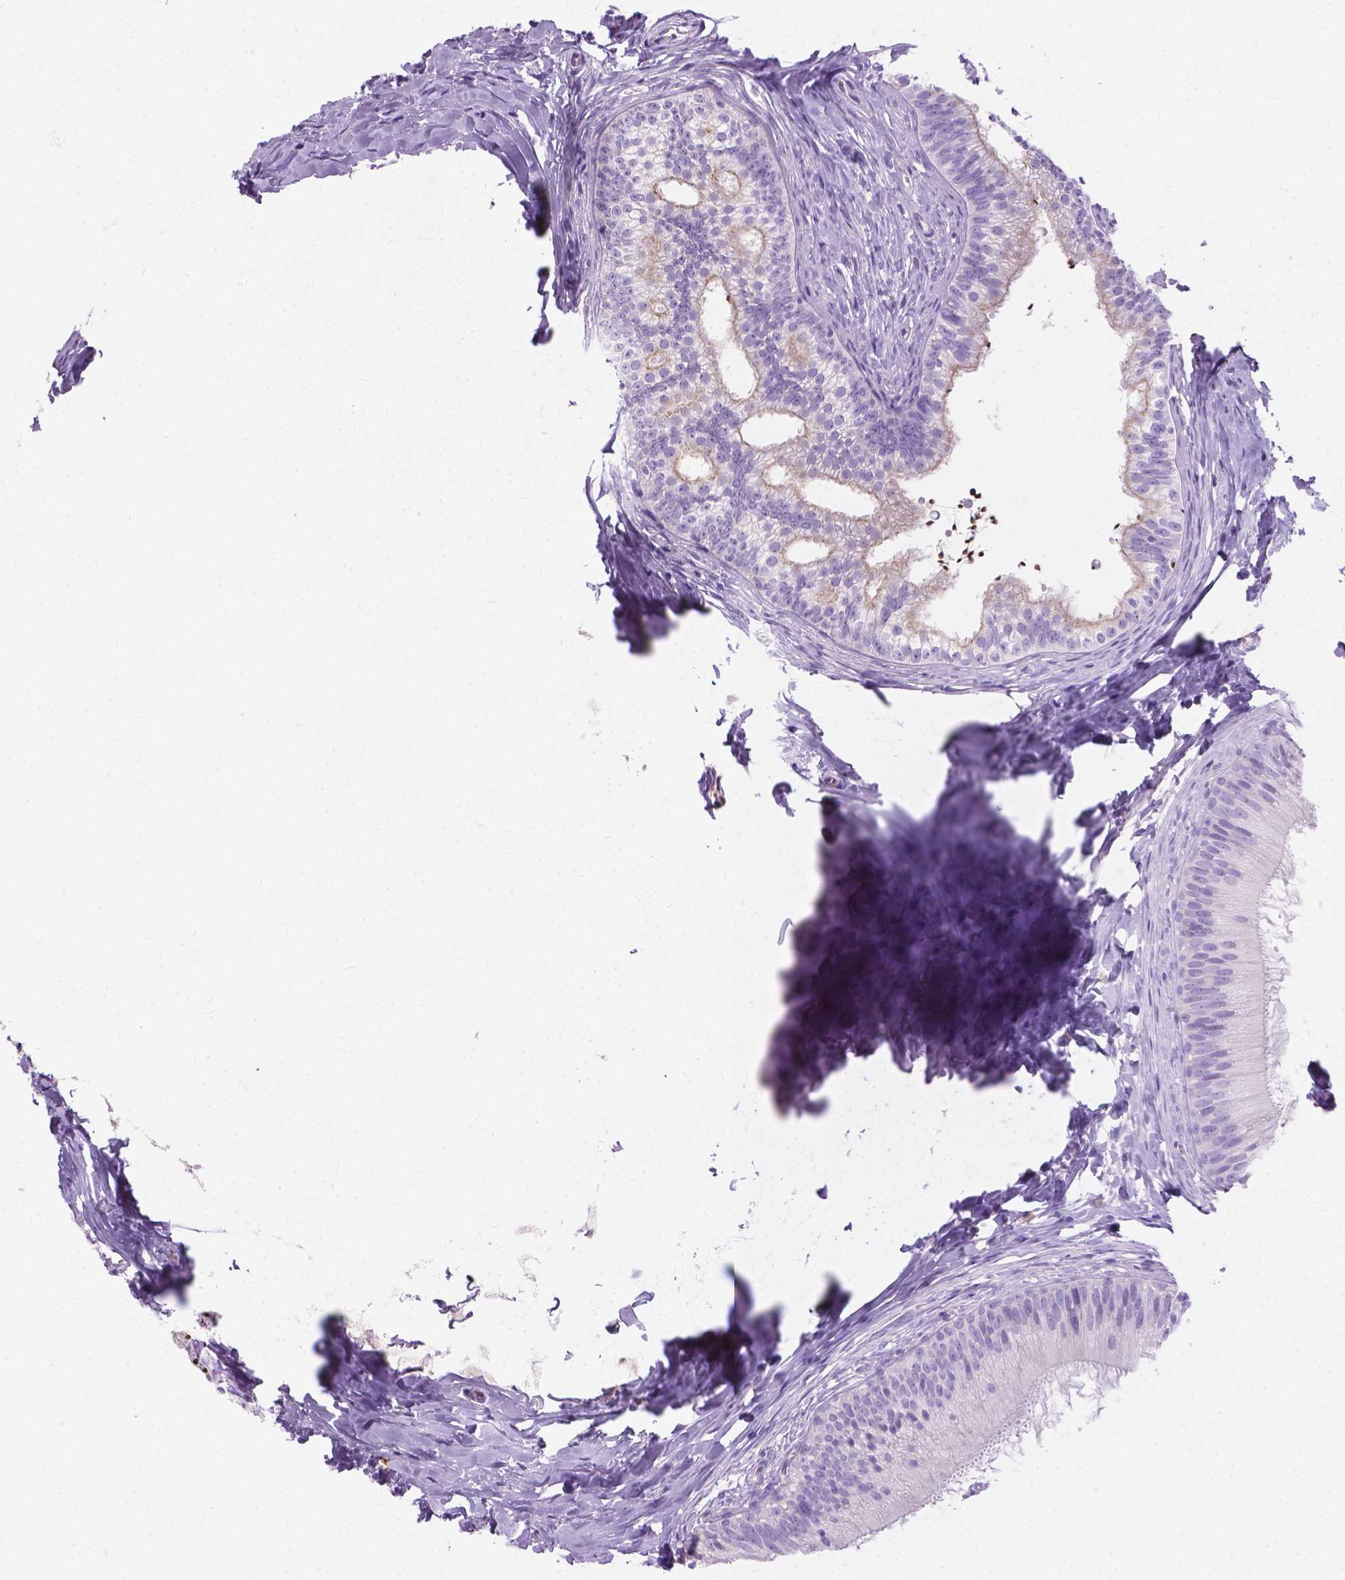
{"staining": {"intensity": "moderate", "quantity": "<25%", "location": "cytoplasmic/membranous"}, "tissue": "epididymis", "cell_type": "Glandular cells", "image_type": "normal", "snomed": [{"axis": "morphology", "description": "Normal tissue, NOS"}, {"axis": "topography", "description": "Epididymis"}], "caption": "Protein staining displays moderate cytoplasmic/membranous expression in approximately <25% of glandular cells in normal epididymis. Nuclei are stained in blue.", "gene": "NOXO1", "patient": {"sex": "male", "age": 24}}